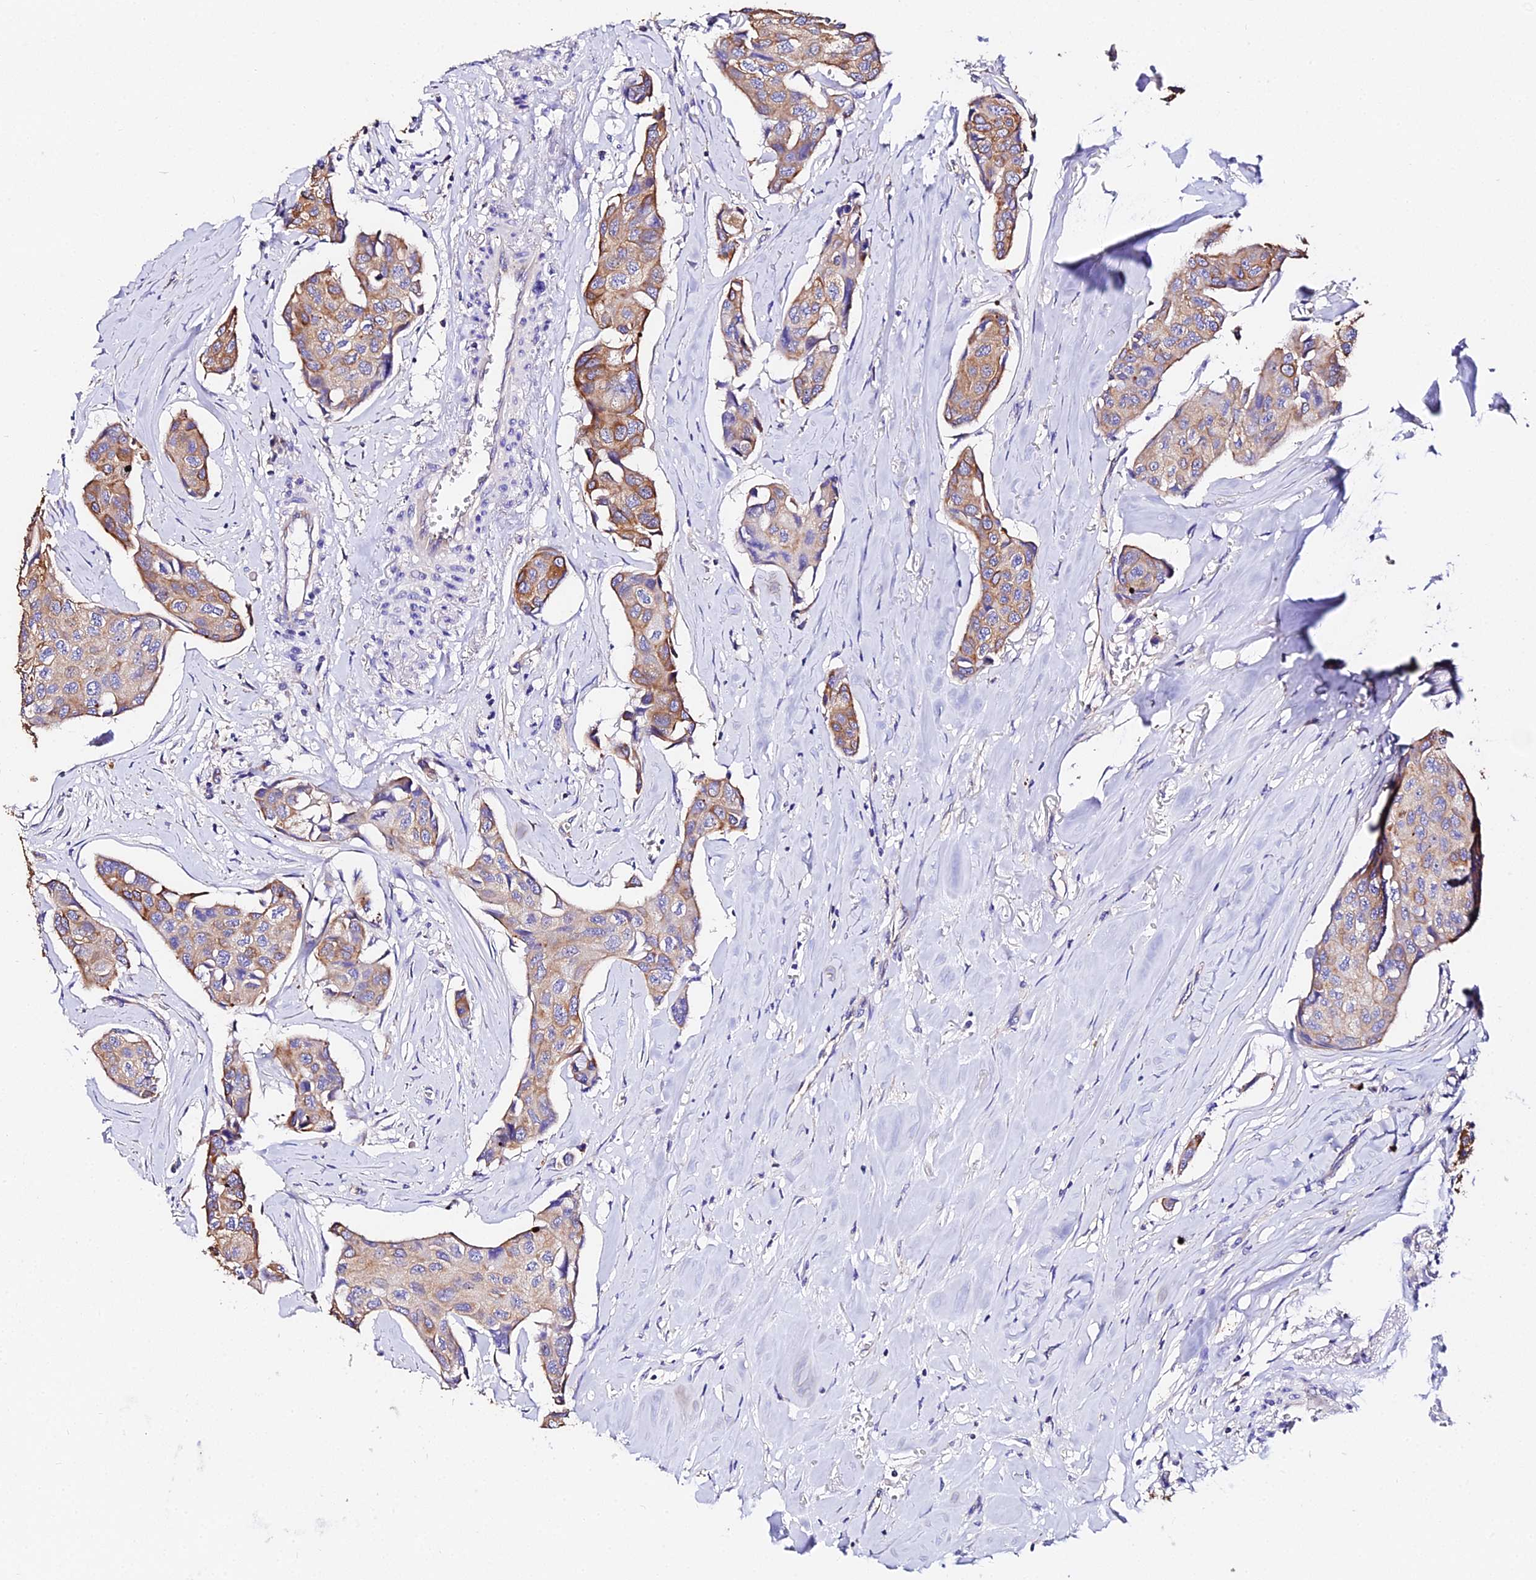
{"staining": {"intensity": "moderate", "quantity": "25%-75%", "location": "cytoplasmic/membranous"}, "tissue": "breast cancer", "cell_type": "Tumor cells", "image_type": "cancer", "snomed": [{"axis": "morphology", "description": "Duct carcinoma"}, {"axis": "topography", "description": "Breast"}], "caption": "The immunohistochemical stain highlights moderate cytoplasmic/membranous expression in tumor cells of invasive ductal carcinoma (breast) tissue.", "gene": "DAW1", "patient": {"sex": "female", "age": 80}}